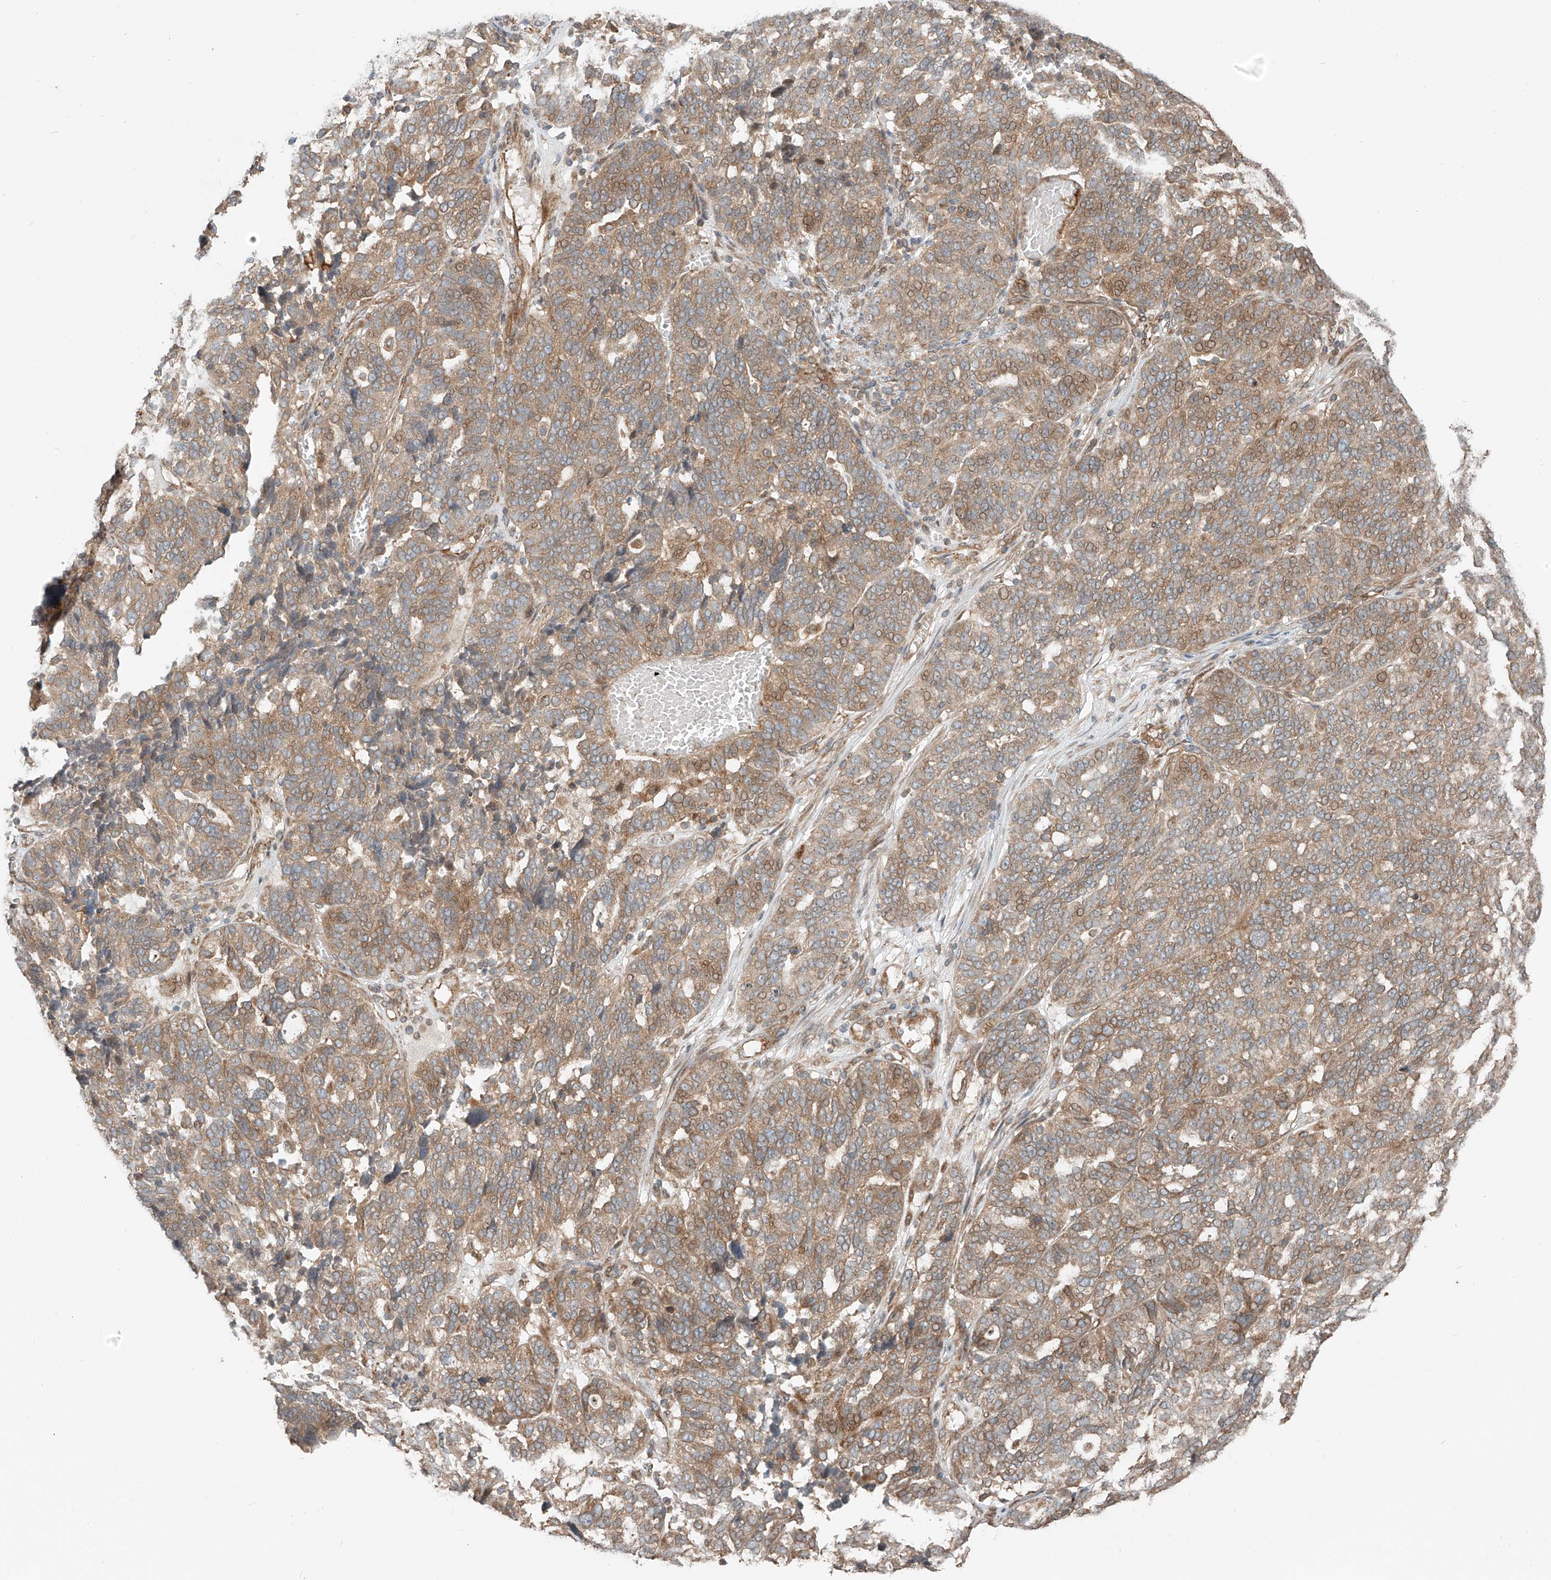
{"staining": {"intensity": "moderate", "quantity": ">75%", "location": "cytoplasmic/membranous"}, "tissue": "ovarian cancer", "cell_type": "Tumor cells", "image_type": "cancer", "snomed": [{"axis": "morphology", "description": "Cystadenocarcinoma, serous, NOS"}, {"axis": "topography", "description": "Ovary"}], "caption": "Ovarian cancer (serous cystadenocarcinoma) stained for a protein (brown) displays moderate cytoplasmic/membranous positive positivity in approximately >75% of tumor cells.", "gene": "CEP162", "patient": {"sex": "female", "age": 59}}